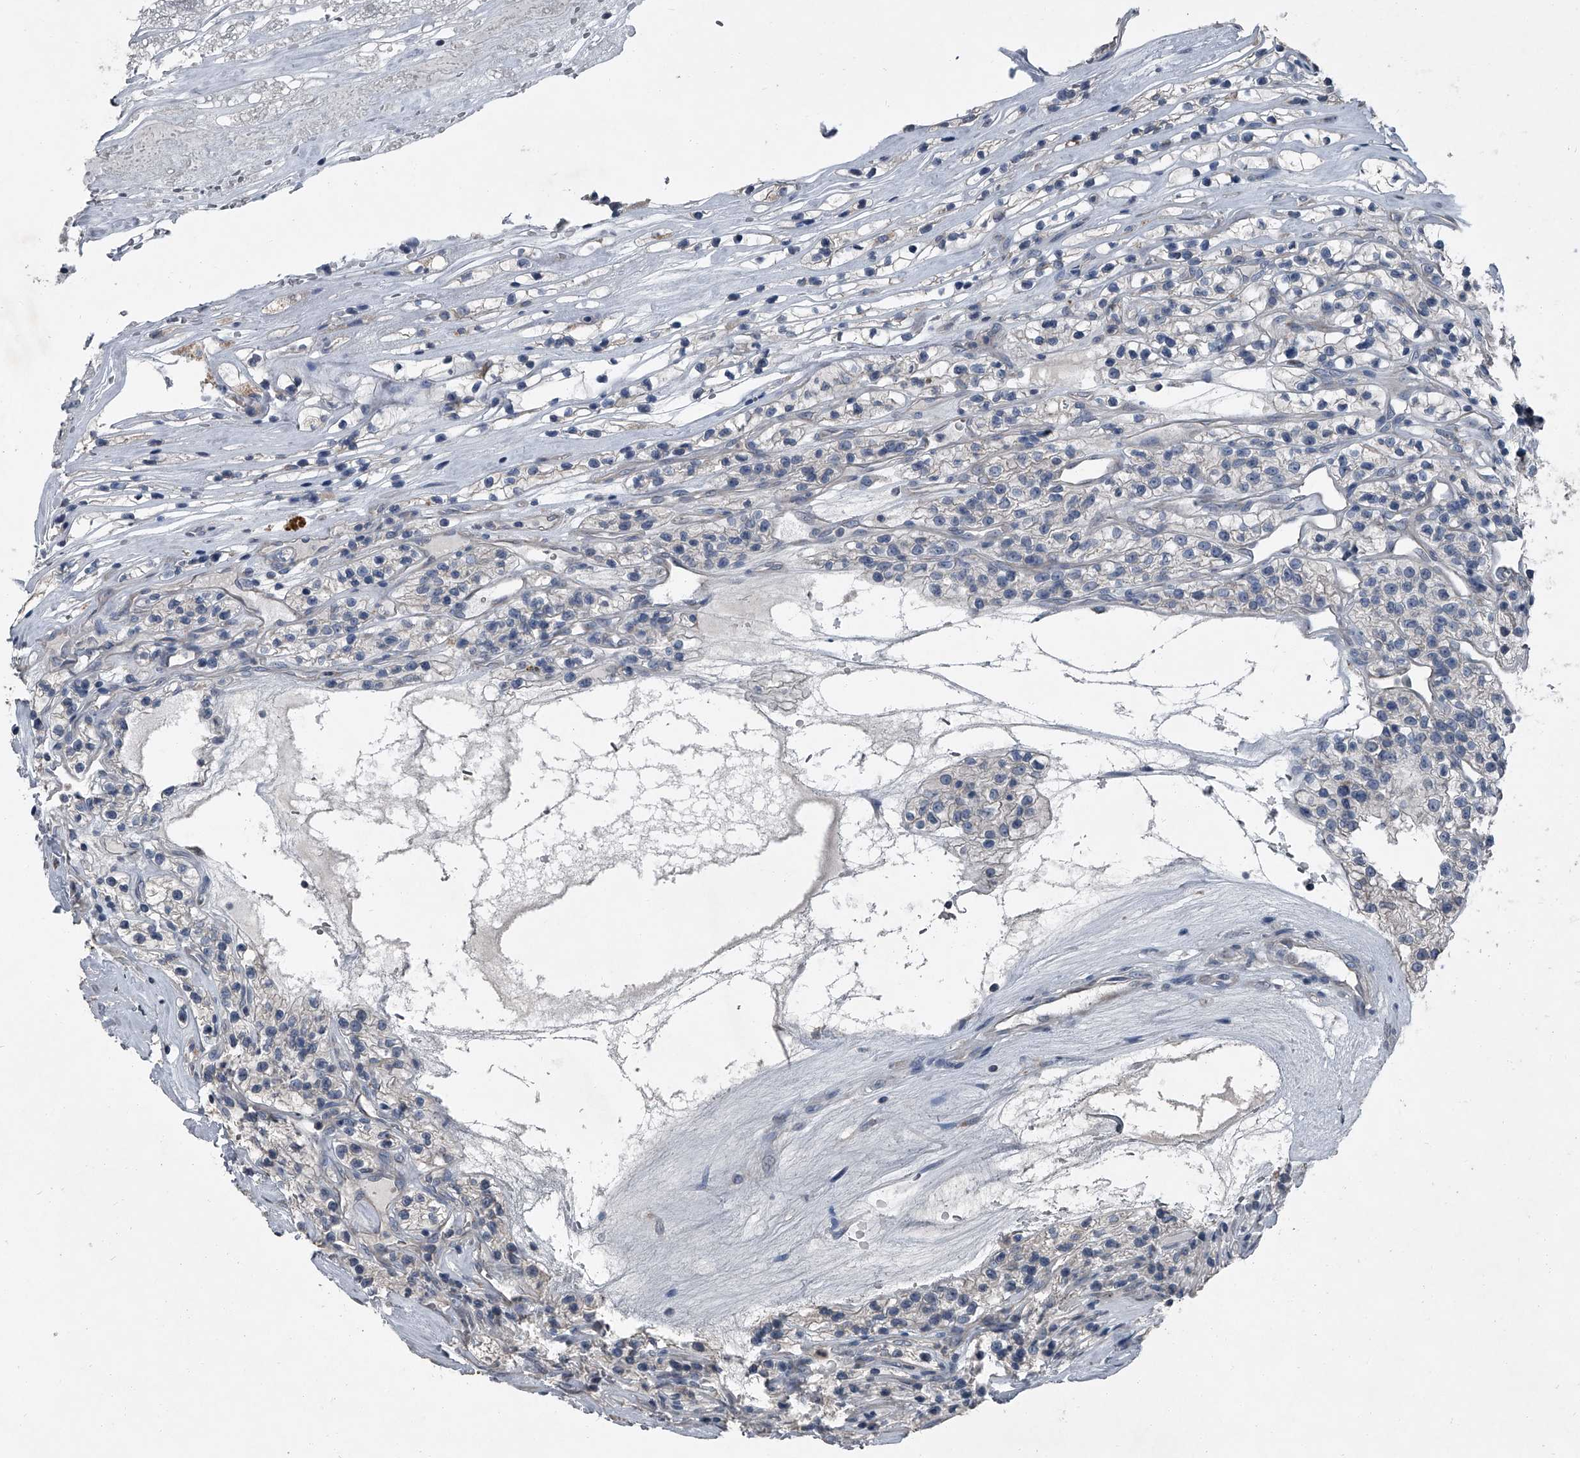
{"staining": {"intensity": "negative", "quantity": "none", "location": "none"}, "tissue": "renal cancer", "cell_type": "Tumor cells", "image_type": "cancer", "snomed": [{"axis": "morphology", "description": "Adenocarcinoma, NOS"}, {"axis": "topography", "description": "Kidney"}], "caption": "Human renal cancer (adenocarcinoma) stained for a protein using IHC shows no positivity in tumor cells.", "gene": "HEPHL1", "patient": {"sex": "female", "age": 57}}